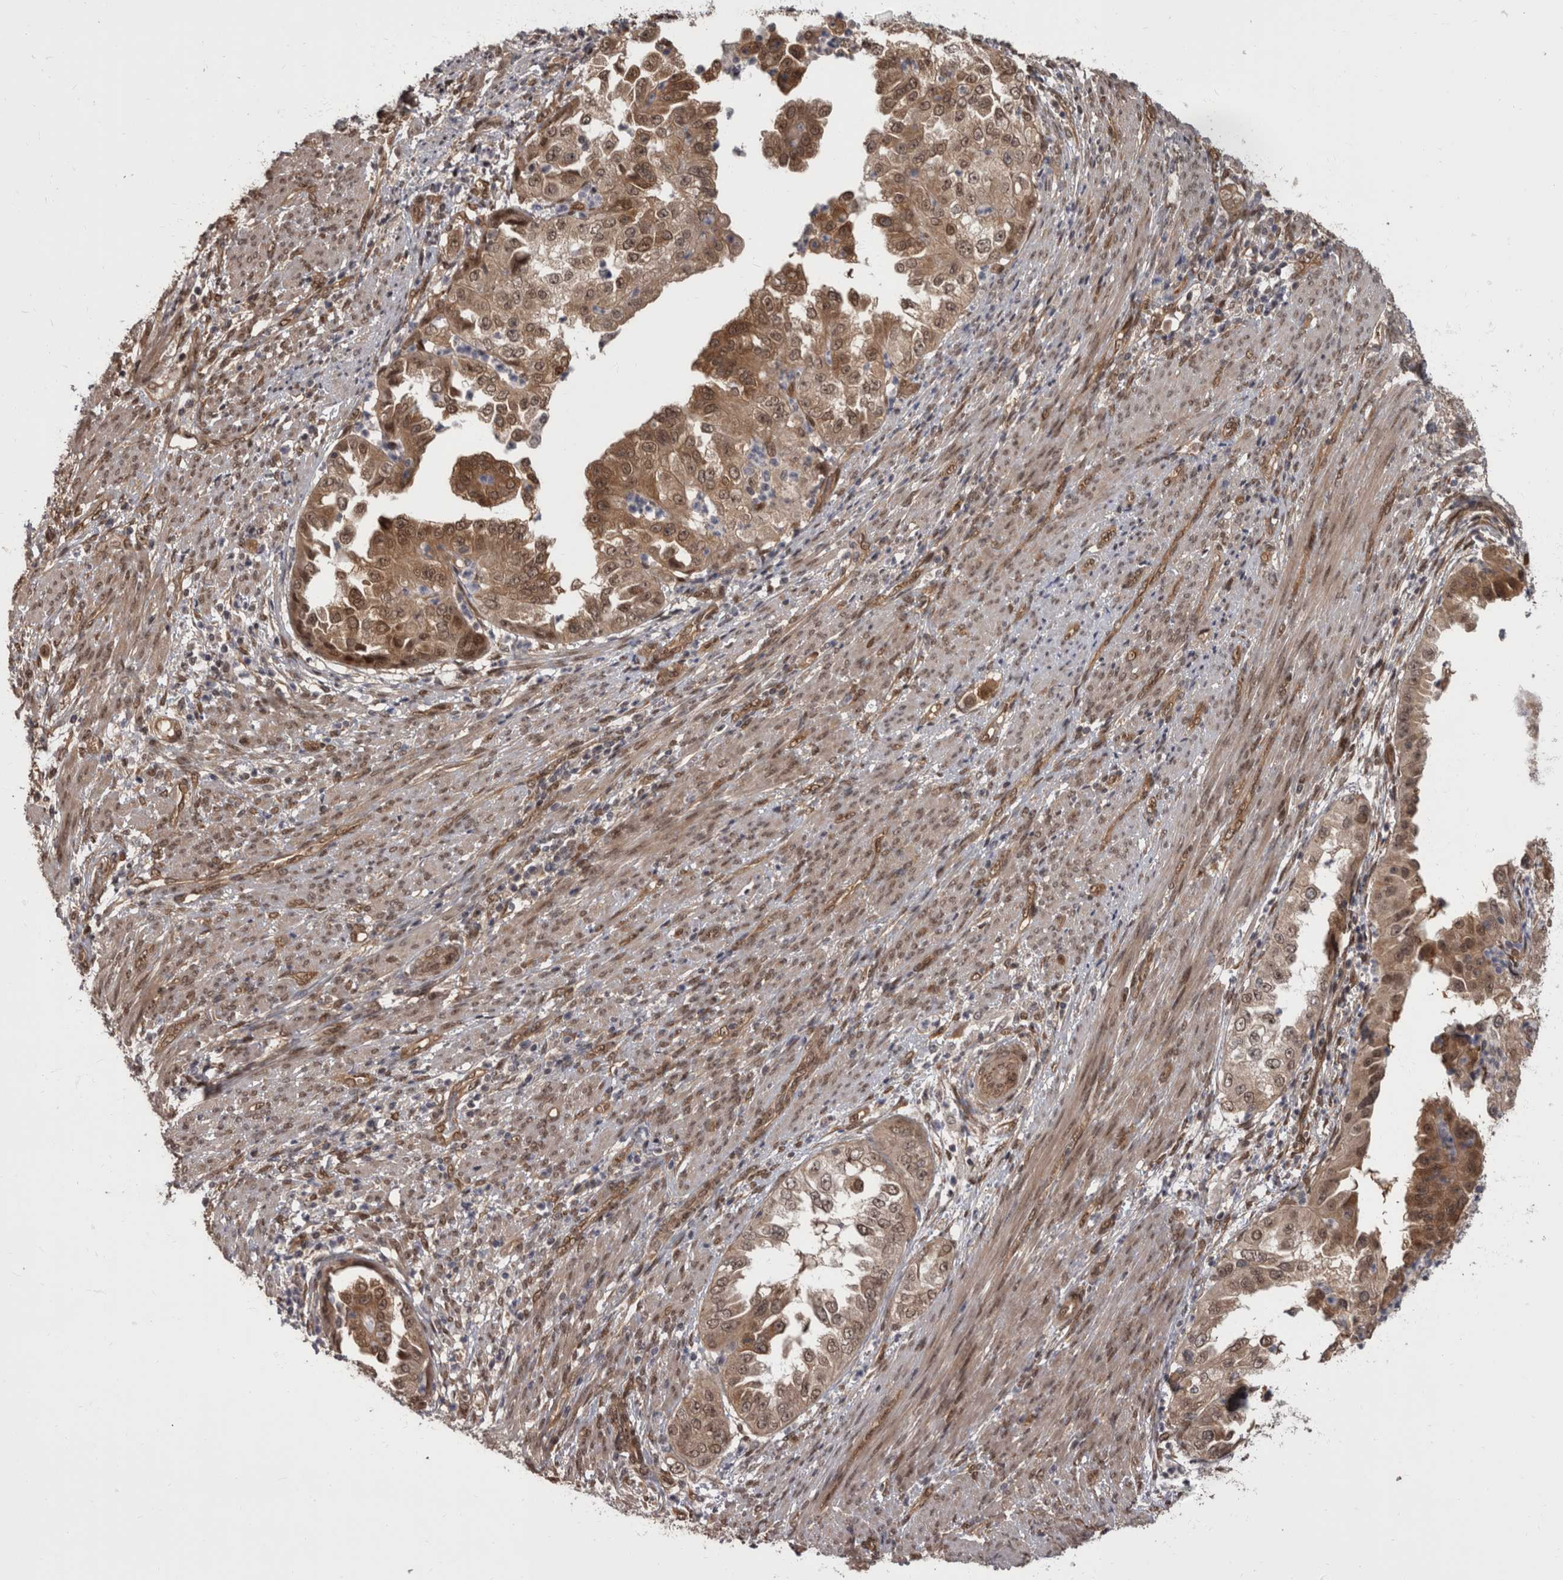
{"staining": {"intensity": "moderate", "quantity": ">75%", "location": "cytoplasmic/membranous,nuclear"}, "tissue": "endometrial cancer", "cell_type": "Tumor cells", "image_type": "cancer", "snomed": [{"axis": "morphology", "description": "Adenocarcinoma, NOS"}, {"axis": "topography", "description": "Endometrium"}], "caption": "Immunohistochemistry image of human adenocarcinoma (endometrial) stained for a protein (brown), which shows medium levels of moderate cytoplasmic/membranous and nuclear expression in about >75% of tumor cells.", "gene": "AKT3", "patient": {"sex": "female", "age": 85}}